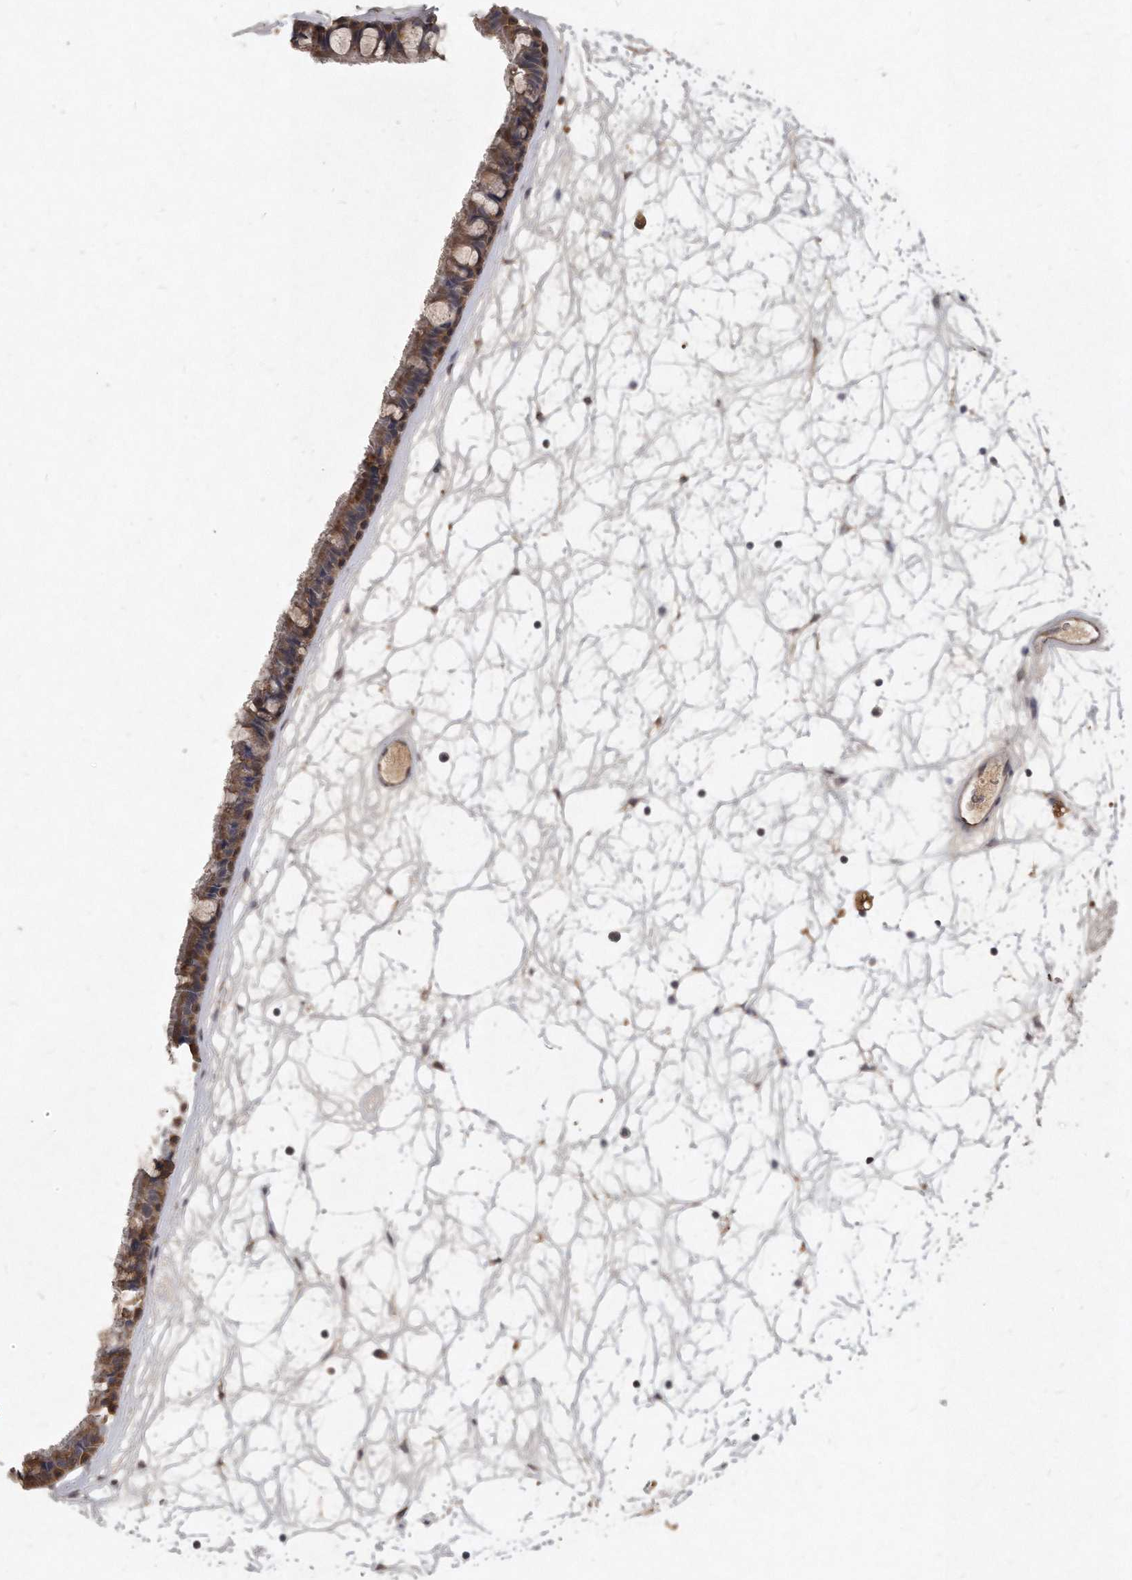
{"staining": {"intensity": "moderate", "quantity": ">75%", "location": "cytoplasmic/membranous"}, "tissue": "nasopharynx", "cell_type": "Respiratory epithelial cells", "image_type": "normal", "snomed": [{"axis": "morphology", "description": "Normal tissue, NOS"}, {"axis": "topography", "description": "Nasopharynx"}], "caption": "The histopathology image exhibits a brown stain indicating the presence of a protein in the cytoplasmic/membranous of respiratory epithelial cells in nasopharynx. (DAB (3,3'-diaminobenzidine) = brown stain, brightfield microscopy at high magnification).", "gene": "LGALS8", "patient": {"sex": "male", "age": 64}}